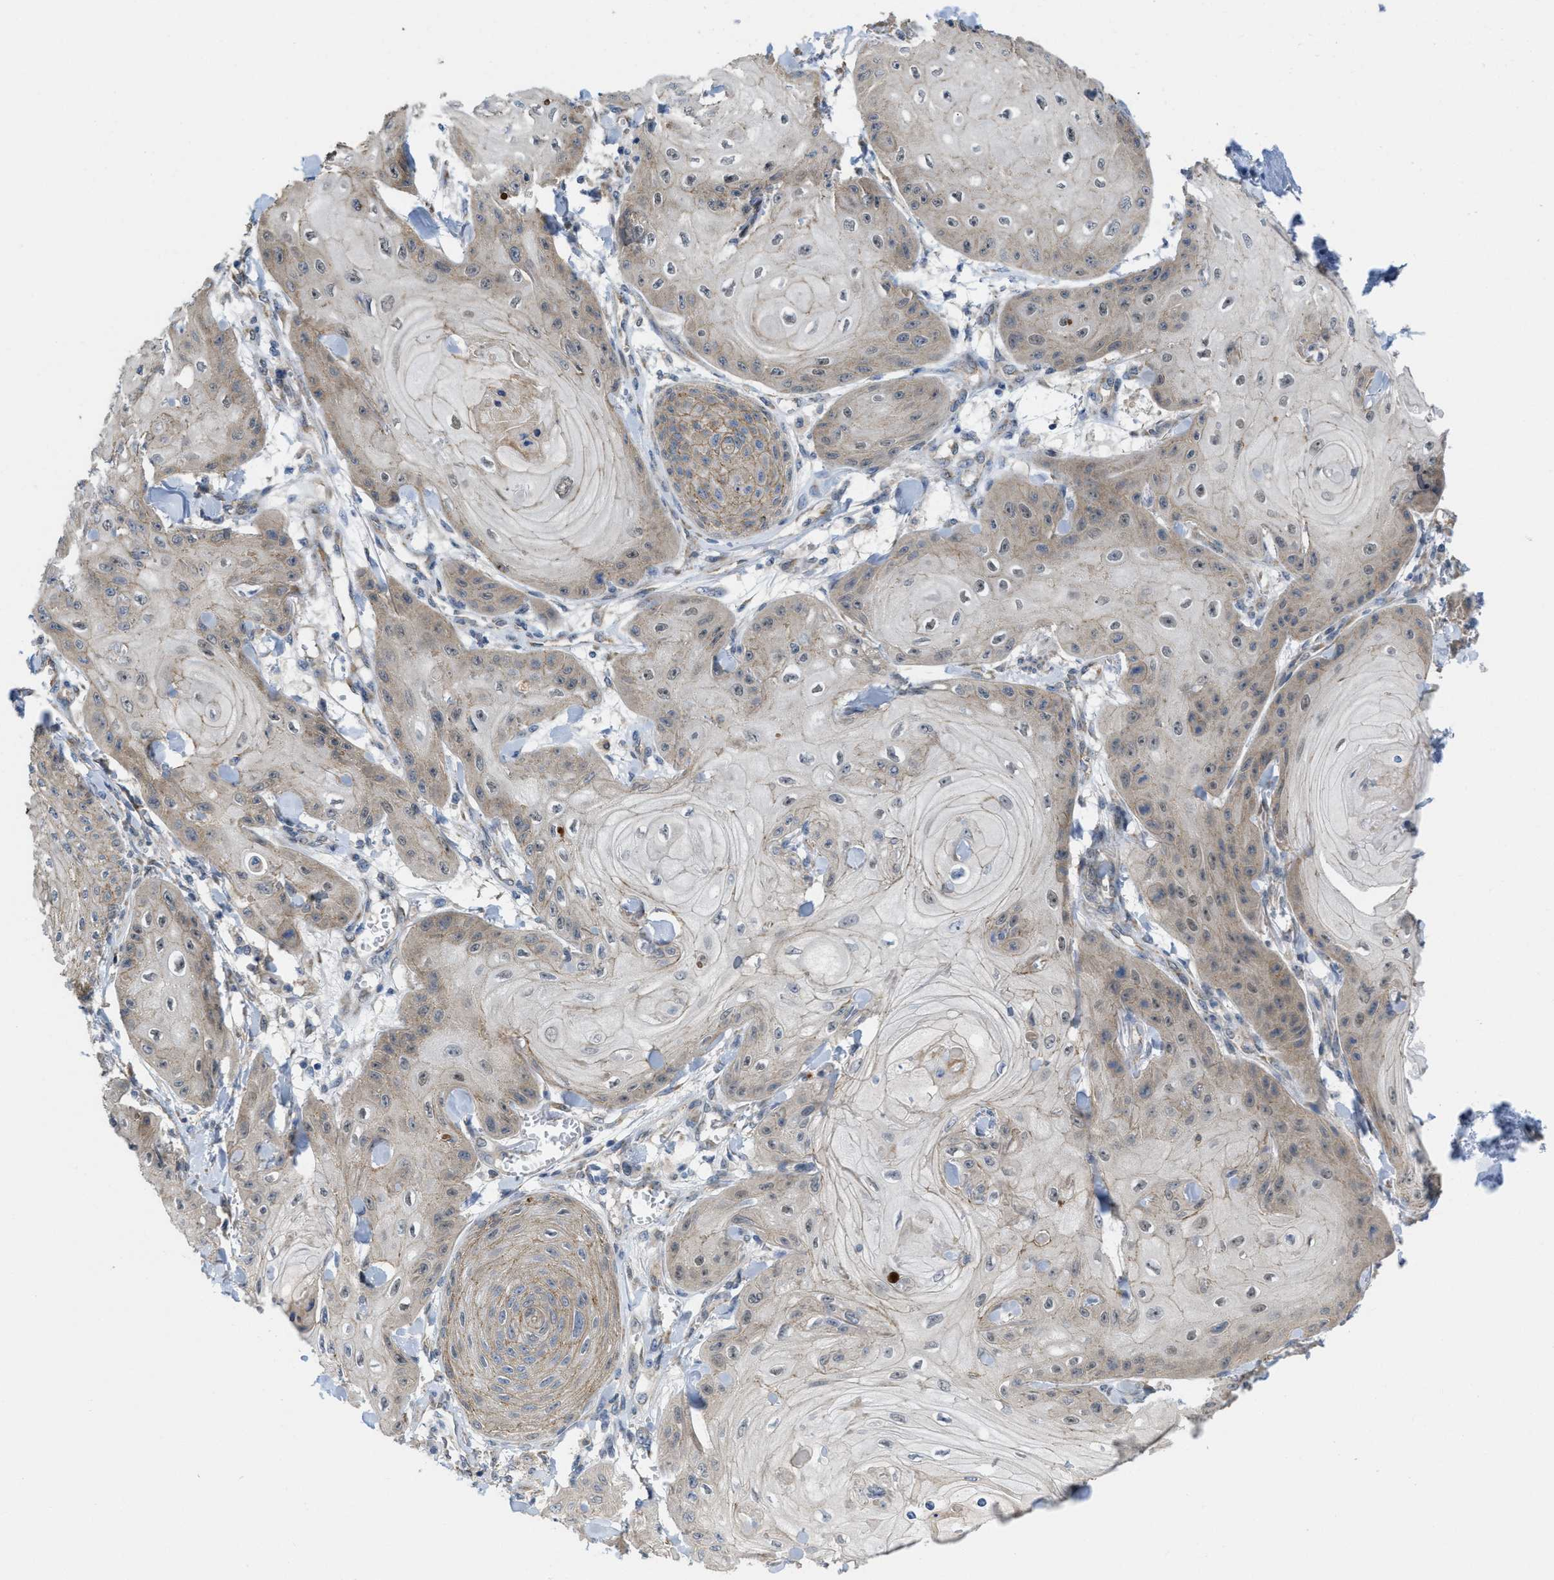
{"staining": {"intensity": "weak", "quantity": "<25%", "location": "cytoplasmic/membranous"}, "tissue": "skin cancer", "cell_type": "Tumor cells", "image_type": "cancer", "snomed": [{"axis": "morphology", "description": "Squamous cell carcinoma, NOS"}, {"axis": "topography", "description": "Skin"}], "caption": "Squamous cell carcinoma (skin) was stained to show a protein in brown. There is no significant staining in tumor cells.", "gene": "CDPF1", "patient": {"sex": "male", "age": 74}}